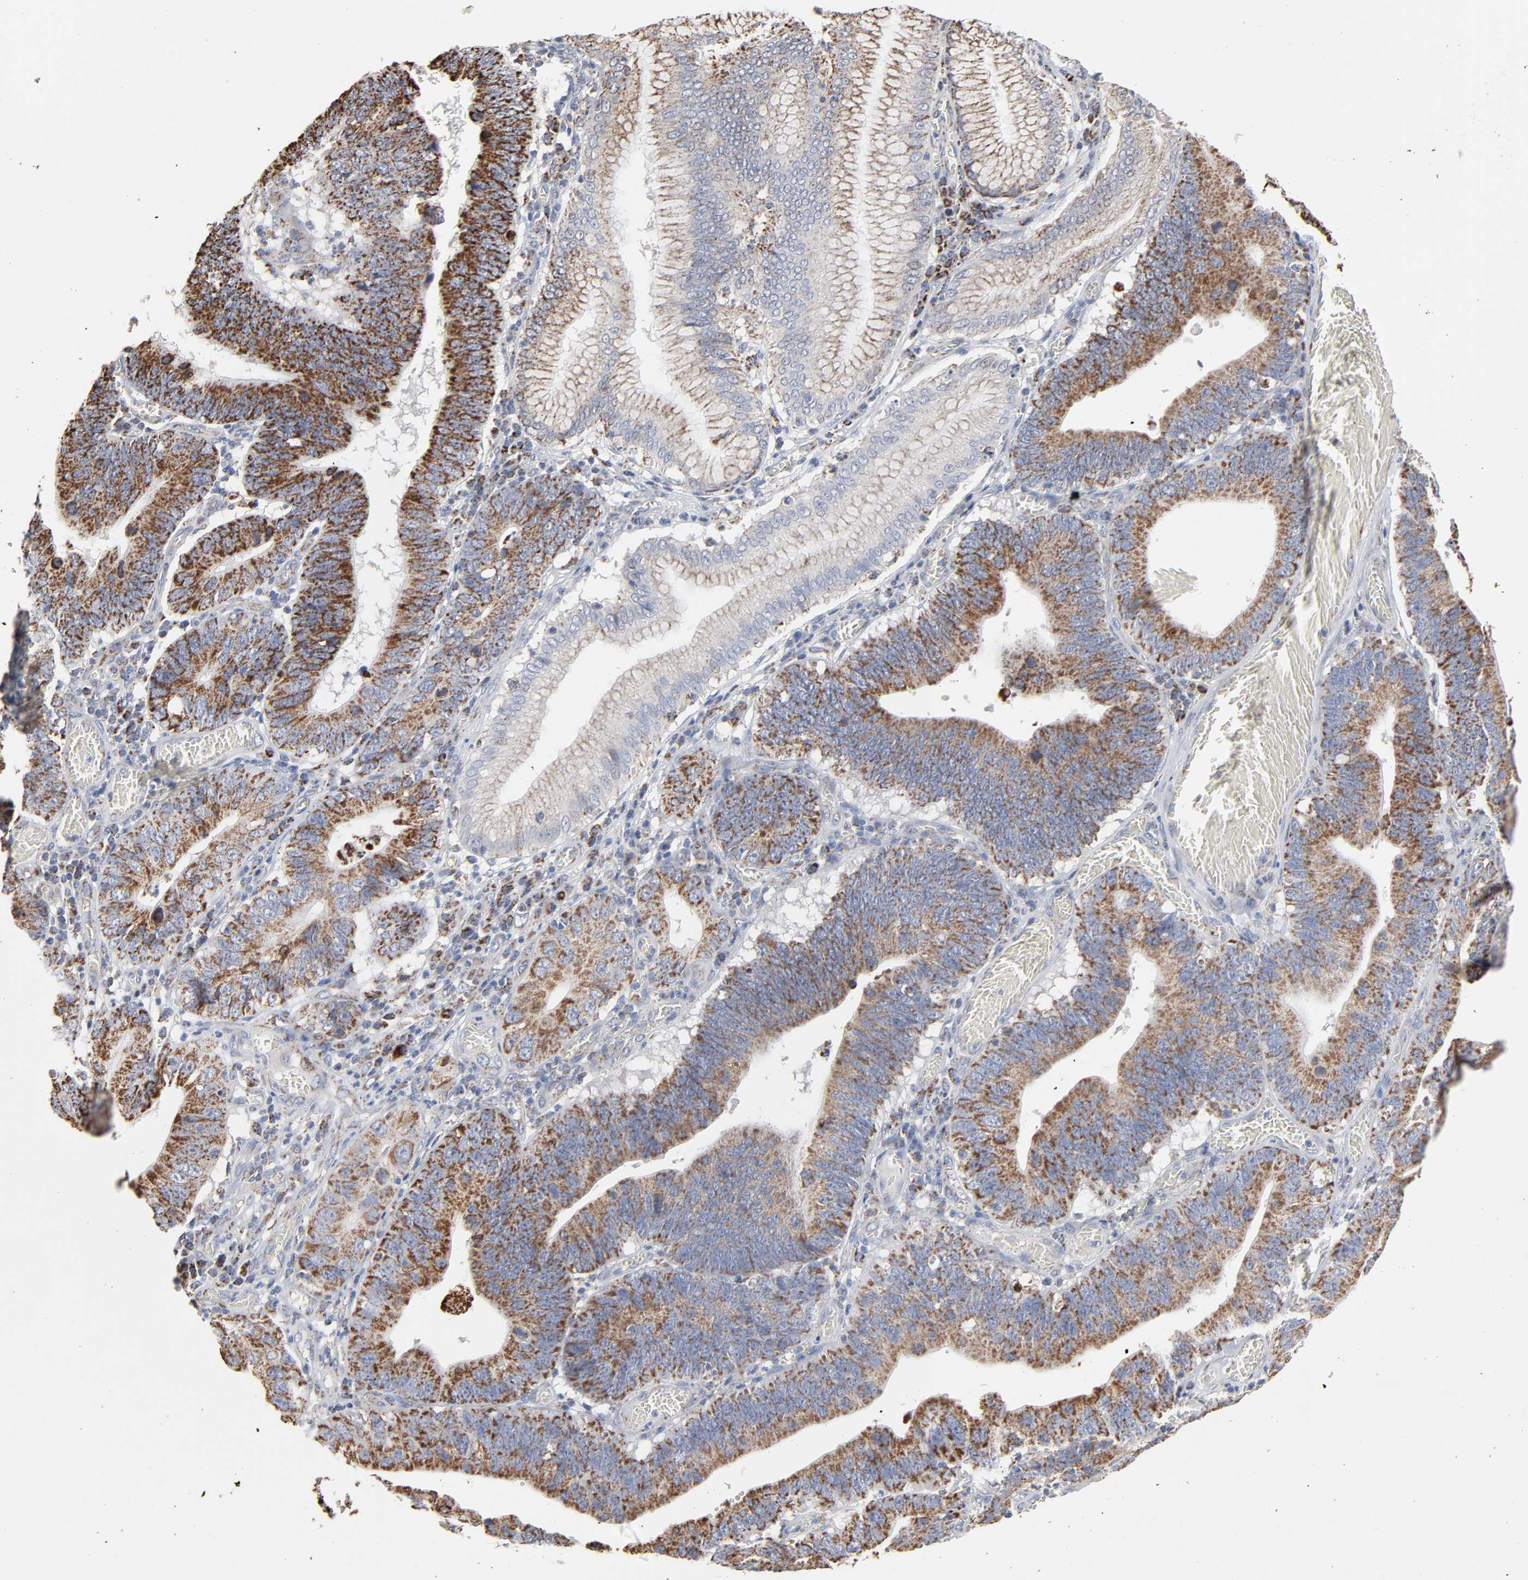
{"staining": {"intensity": "strong", "quantity": ">75%", "location": "cytoplasmic/membranous"}, "tissue": "stomach cancer", "cell_type": "Tumor cells", "image_type": "cancer", "snomed": [{"axis": "morphology", "description": "Adenocarcinoma, NOS"}, {"axis": "topography", "description": "Stomach"}, {"axis": "topography", "description": "Gastric cardia"}], "caption": "Brown immunohistochemical staining in stomach cancer exhibits strong cytoplasmic/membranous staining in approximately >75% of tumor cells.", "gene": "UQCRC1", "patient": {"sex": "male", "age": 59}}